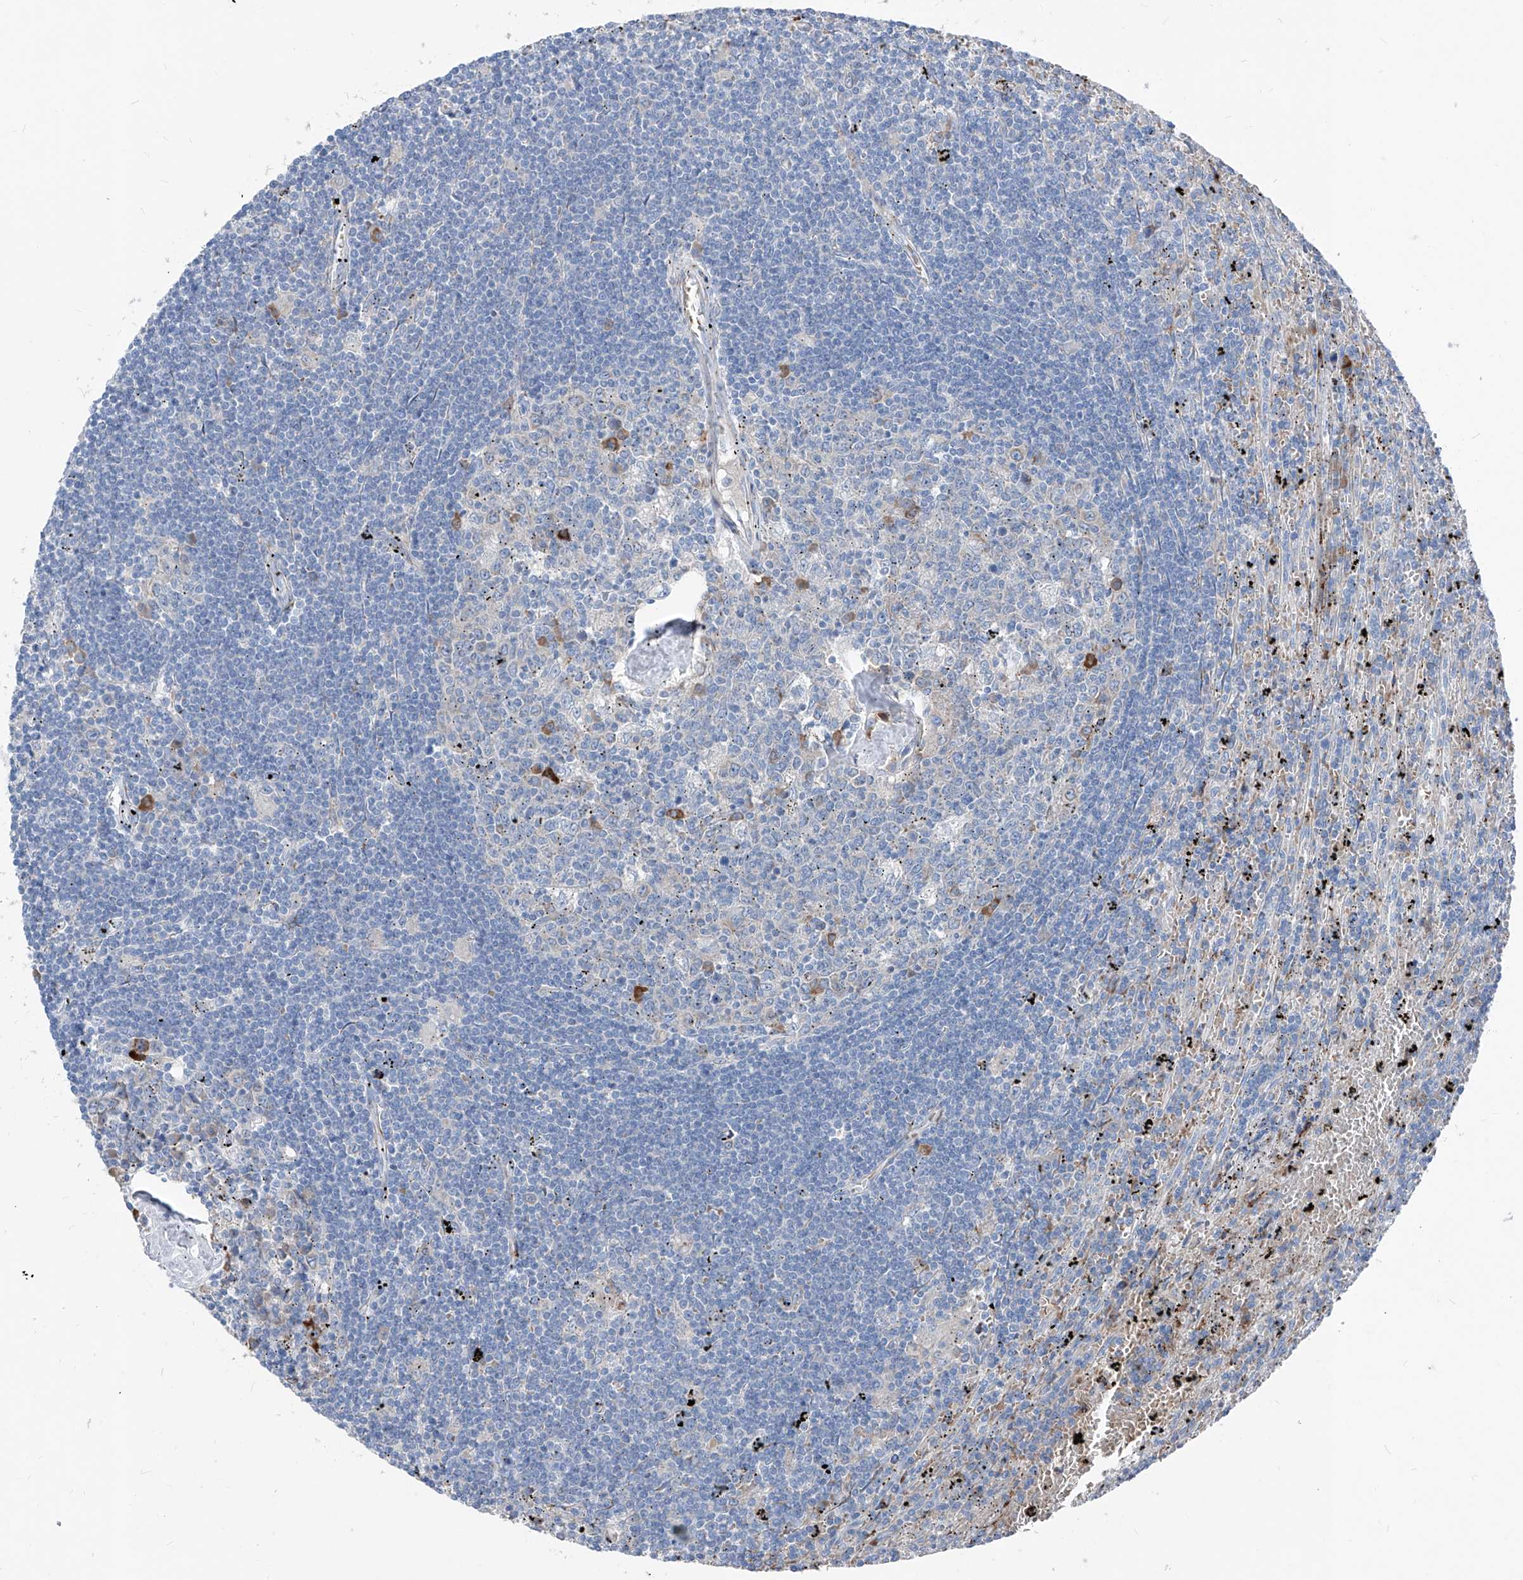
{"staining": {"intensity": "negative", "quantity": "none", "location": "none"}, "tissue": "lymphoma", "cell_type": "Tumor cells", "image_type": "cancer", "snomed": [{"axis": "morphology", "description": "Malignant lymphoma, non-Hodgkin's type, Low grade"}, {"axis": "topography", "description": "Spleen"}], "caption": "The photomicrograph reveals no staining of tumor cells in lymphoma. (Immunohistochemistry, brightfield microscopy, high magnification).", "gene": "IFI27", "patient": {"sex": "male", "age": 76}}